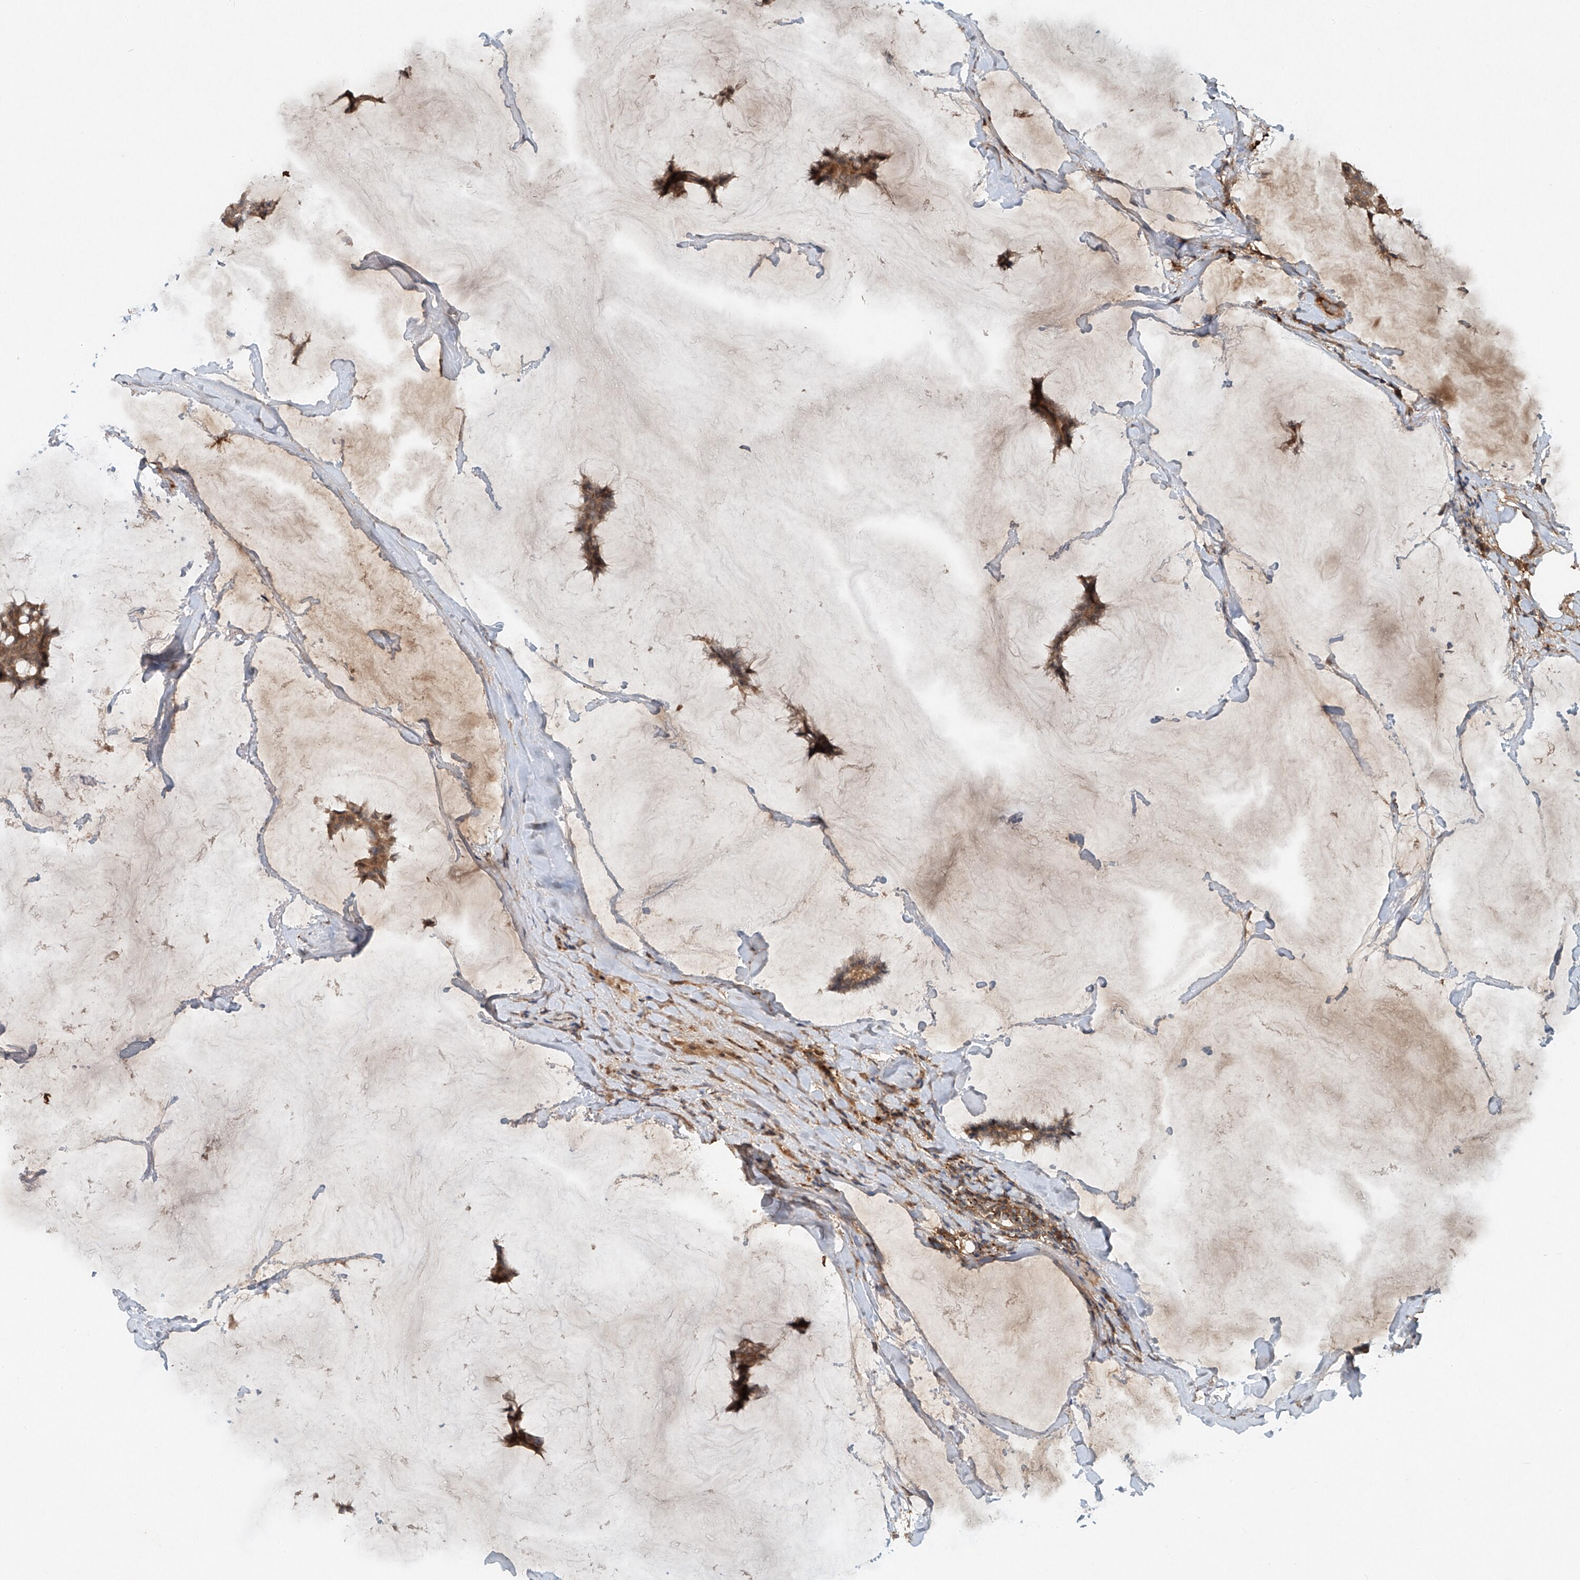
{"staining": {"intensity": "moderate", "quantity": ">75%", "location": "cytoplasmic/membranous"}, "tissue": "breast cancer", "cell_type": "Tumor cells", "image_type": "cancer", "snomed": [{"axis": "morphology", "description": "Duct carcinoma"}, {"axis": "topography", "description": "Breast"}], "caption": "Moderate cytoplasmic/membranous positivity is present in approximately >75% of tumor cells in invasive ductal carcinoma (breast).", "gene": "IER5", "patient": {"sex": "female", "age": 93}}